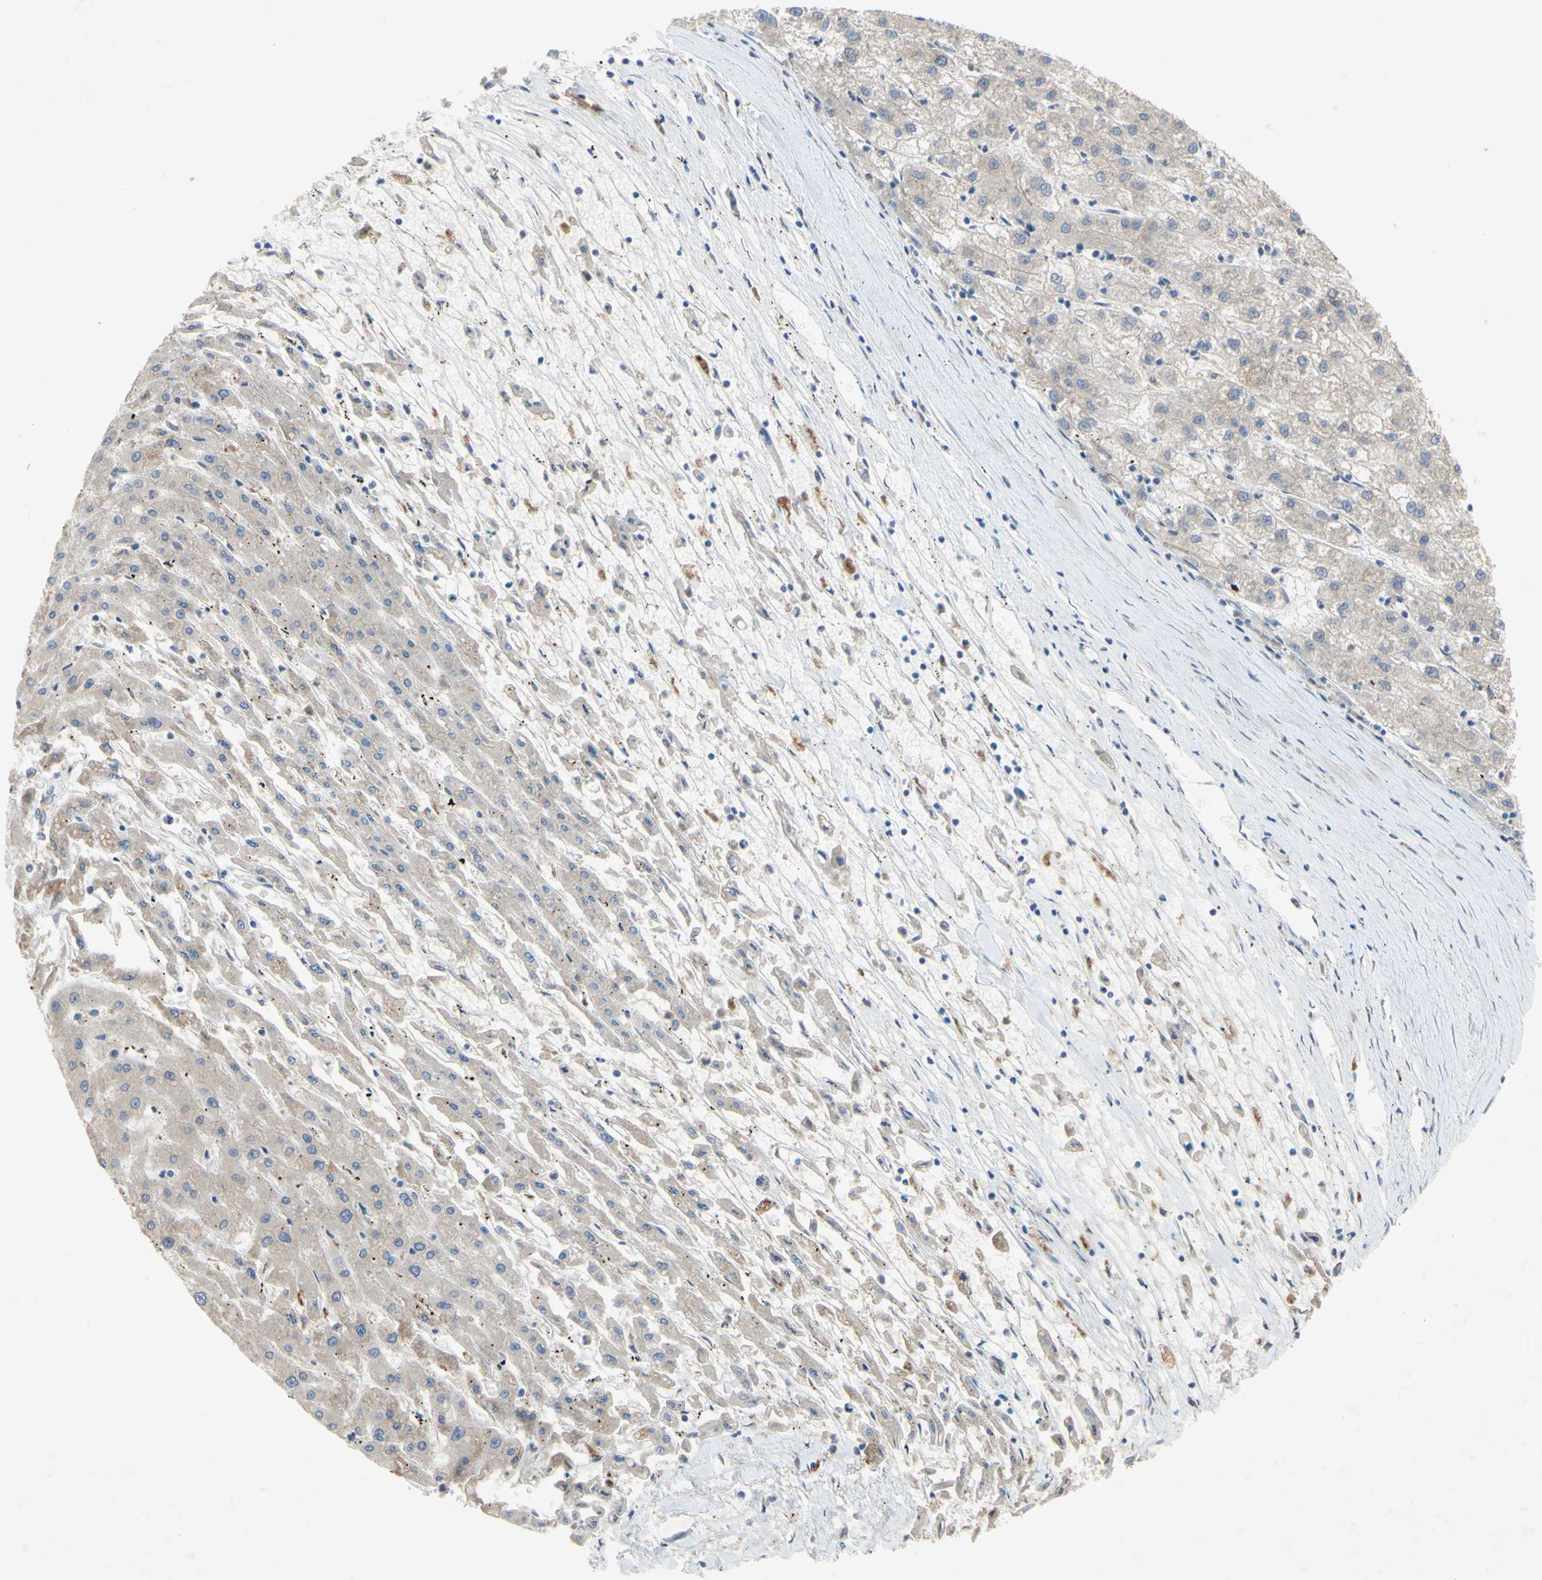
{"staining": {"intensity": "weak", "quantity": ">75%", "location": "cytoplasmic/membranous"}, "tissue": "liver cancer", "cell_type": "Tumor cells", "image_type": "cancer", "snomed": [{"axis": "morphology", "description": "Carcinoma, Hepatocellular, NOS"}, {"axis": "topography", "description": "Liver"}], "caption": "Immunohistochemistry (DAB) staining of liver cancer (hepatocellular carcinoma) shows weak cytoplasmic/membranous protein expression in approximately >75% of tumor cells.", "gene": "PDGFB", "patient": {"sex": "male", "age": 72}}